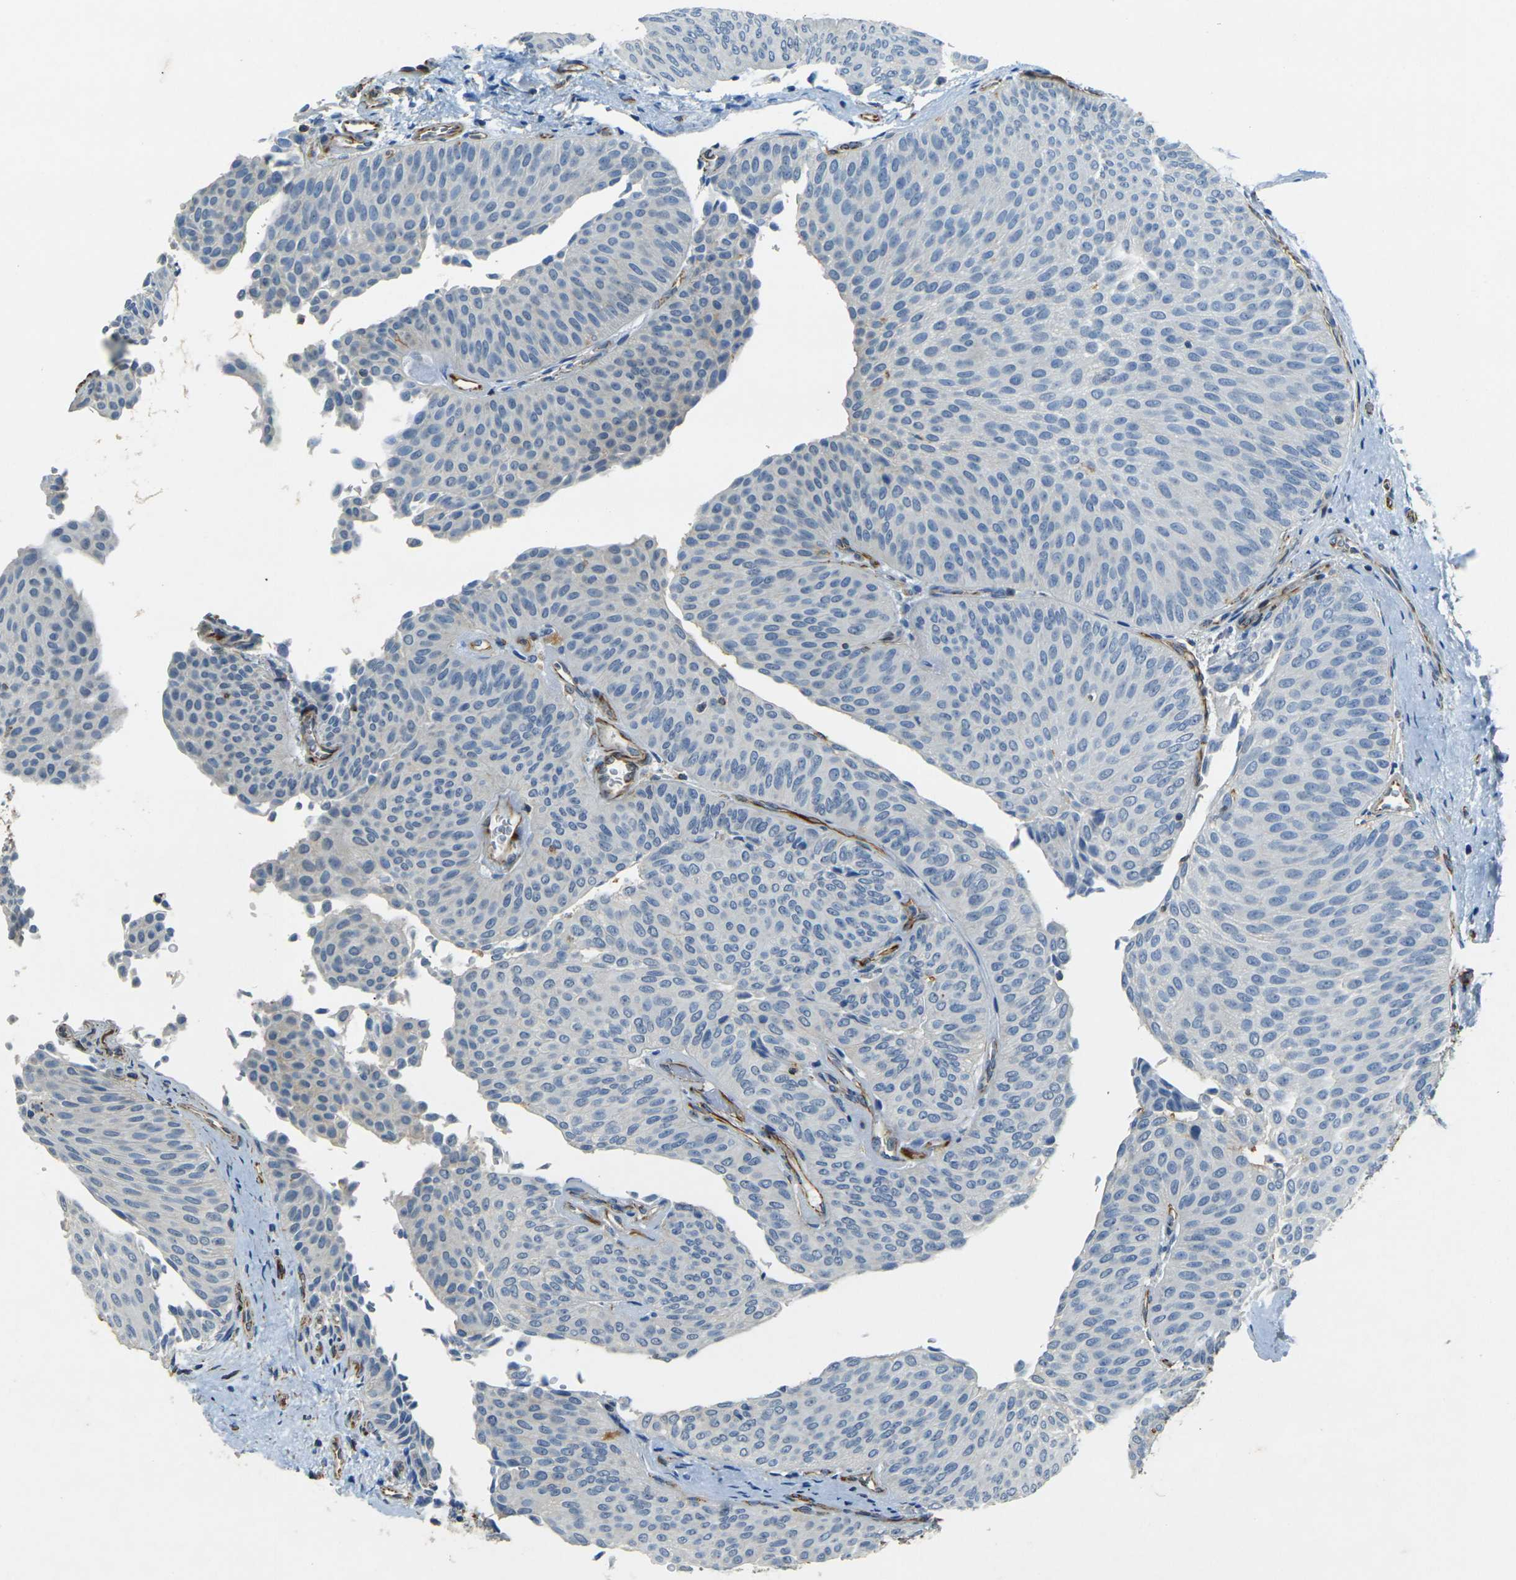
{"staining": {"intensity": "negative", "quantity": "none", "location": "none"}, "tissue": "urothelial cancer", "cell_type": "Tumor cells", "image_type": "cancer", "snomed": [{"axis": "morphology", "description": "Urothelial carcinoma, Low grade"}, {"axis": "topography", "description": "Urinary bladder"}], "caption": "Human low-grade urothelial carcinoma stained for a protein using immunohistochemistry shows no expression in tumor cells.", "gene": "SORT1", "patient": {"sex": "female", "age": 60}}